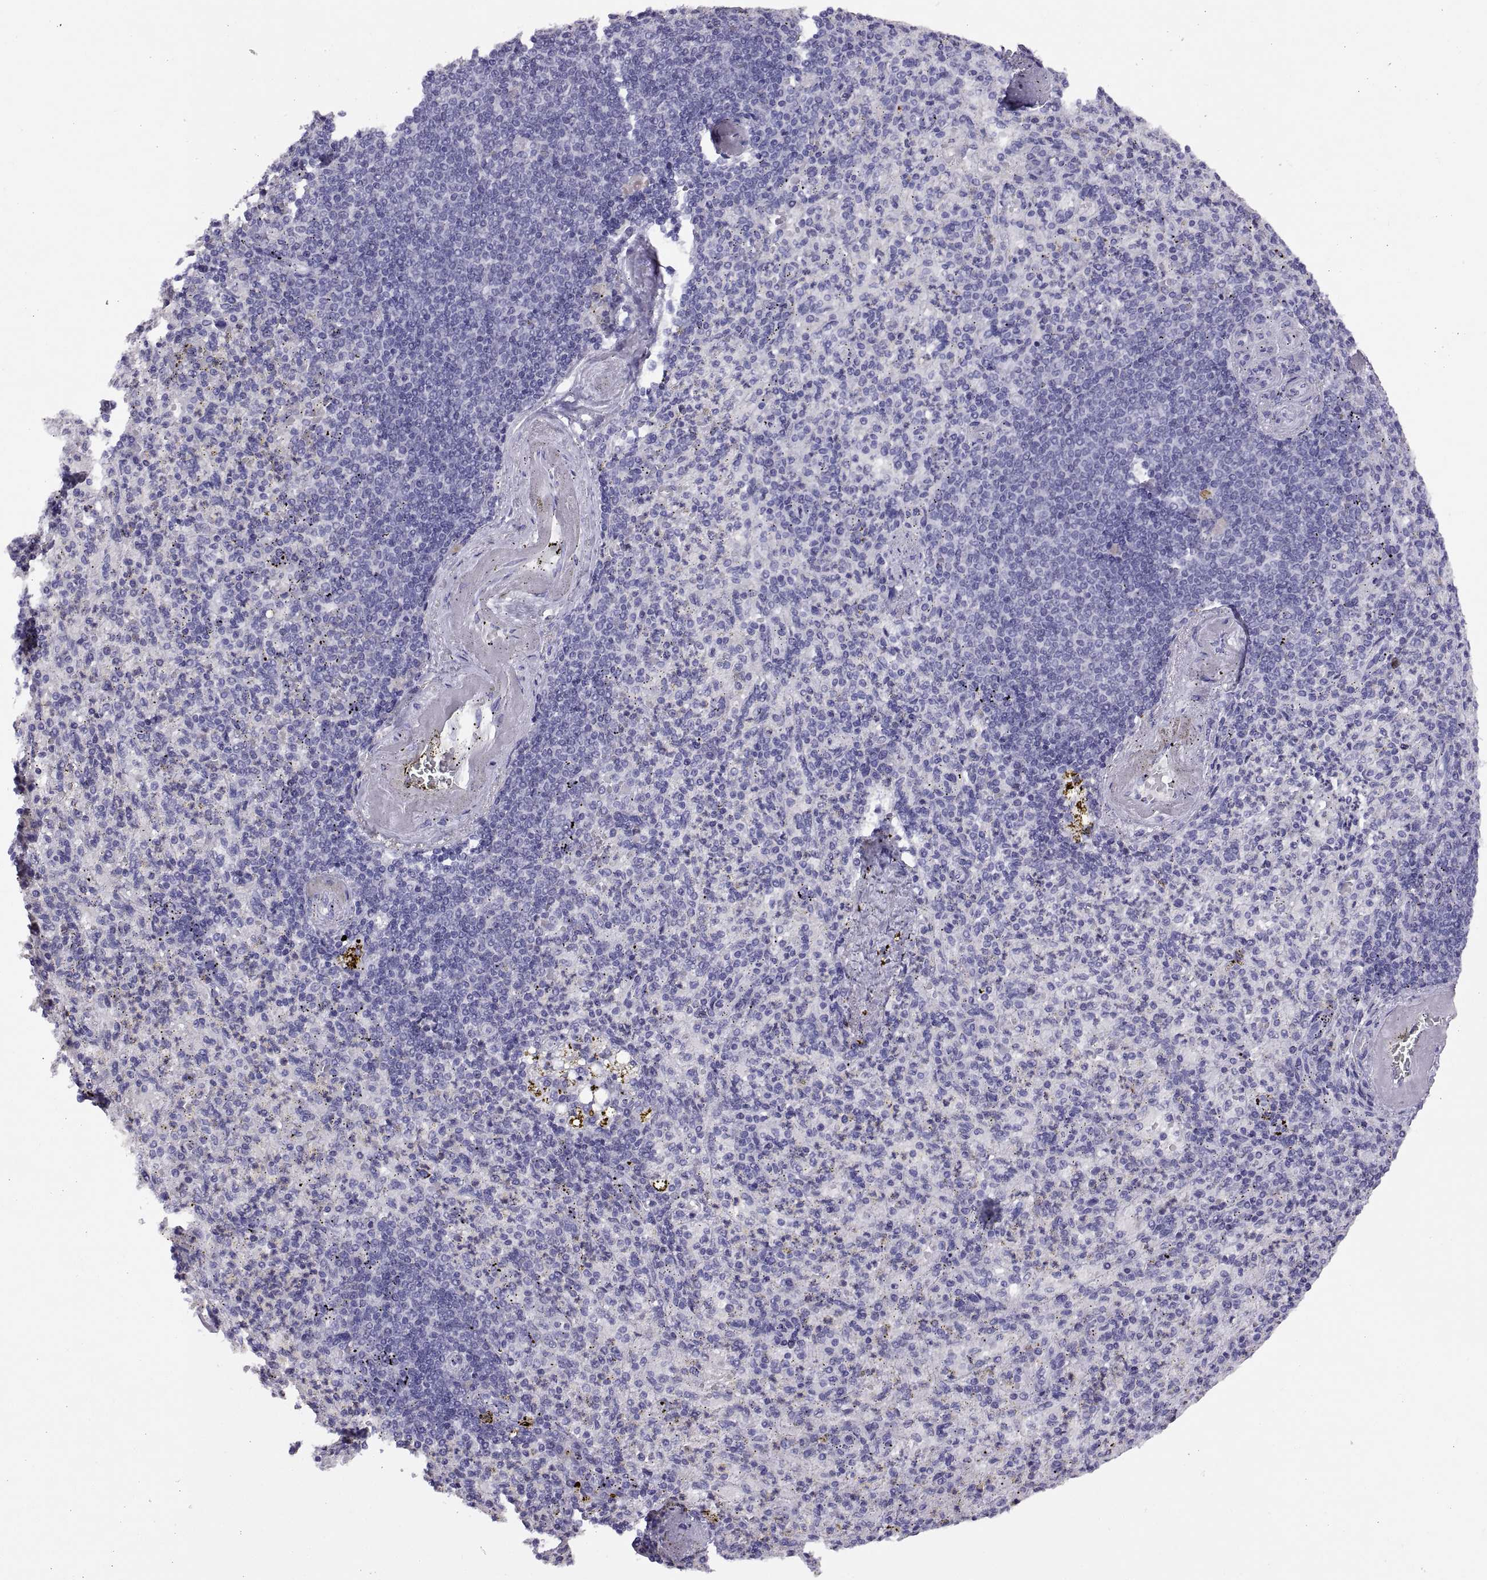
{"staining": {"intensity": "negative", "quantity": "none", "location": "none"}, "tissue": "spleen", "cell_type": "Cells in red pulp", "image_type": "normal", "snomed": [{"axis": "morphology", "description": "Normal tissue, NOS"}, {"axis": "topography", "description": "Spleen"}], "caption": "This histopathology image is of unremarkable spleen stained with immunohistochemistry (IHC) to label a protein in brown with the nuclei are counter-stained blue. There is no positivity in cells in red pulp.", "gene": "RGS20", "patient": {"sex": "female", "age": 74}}